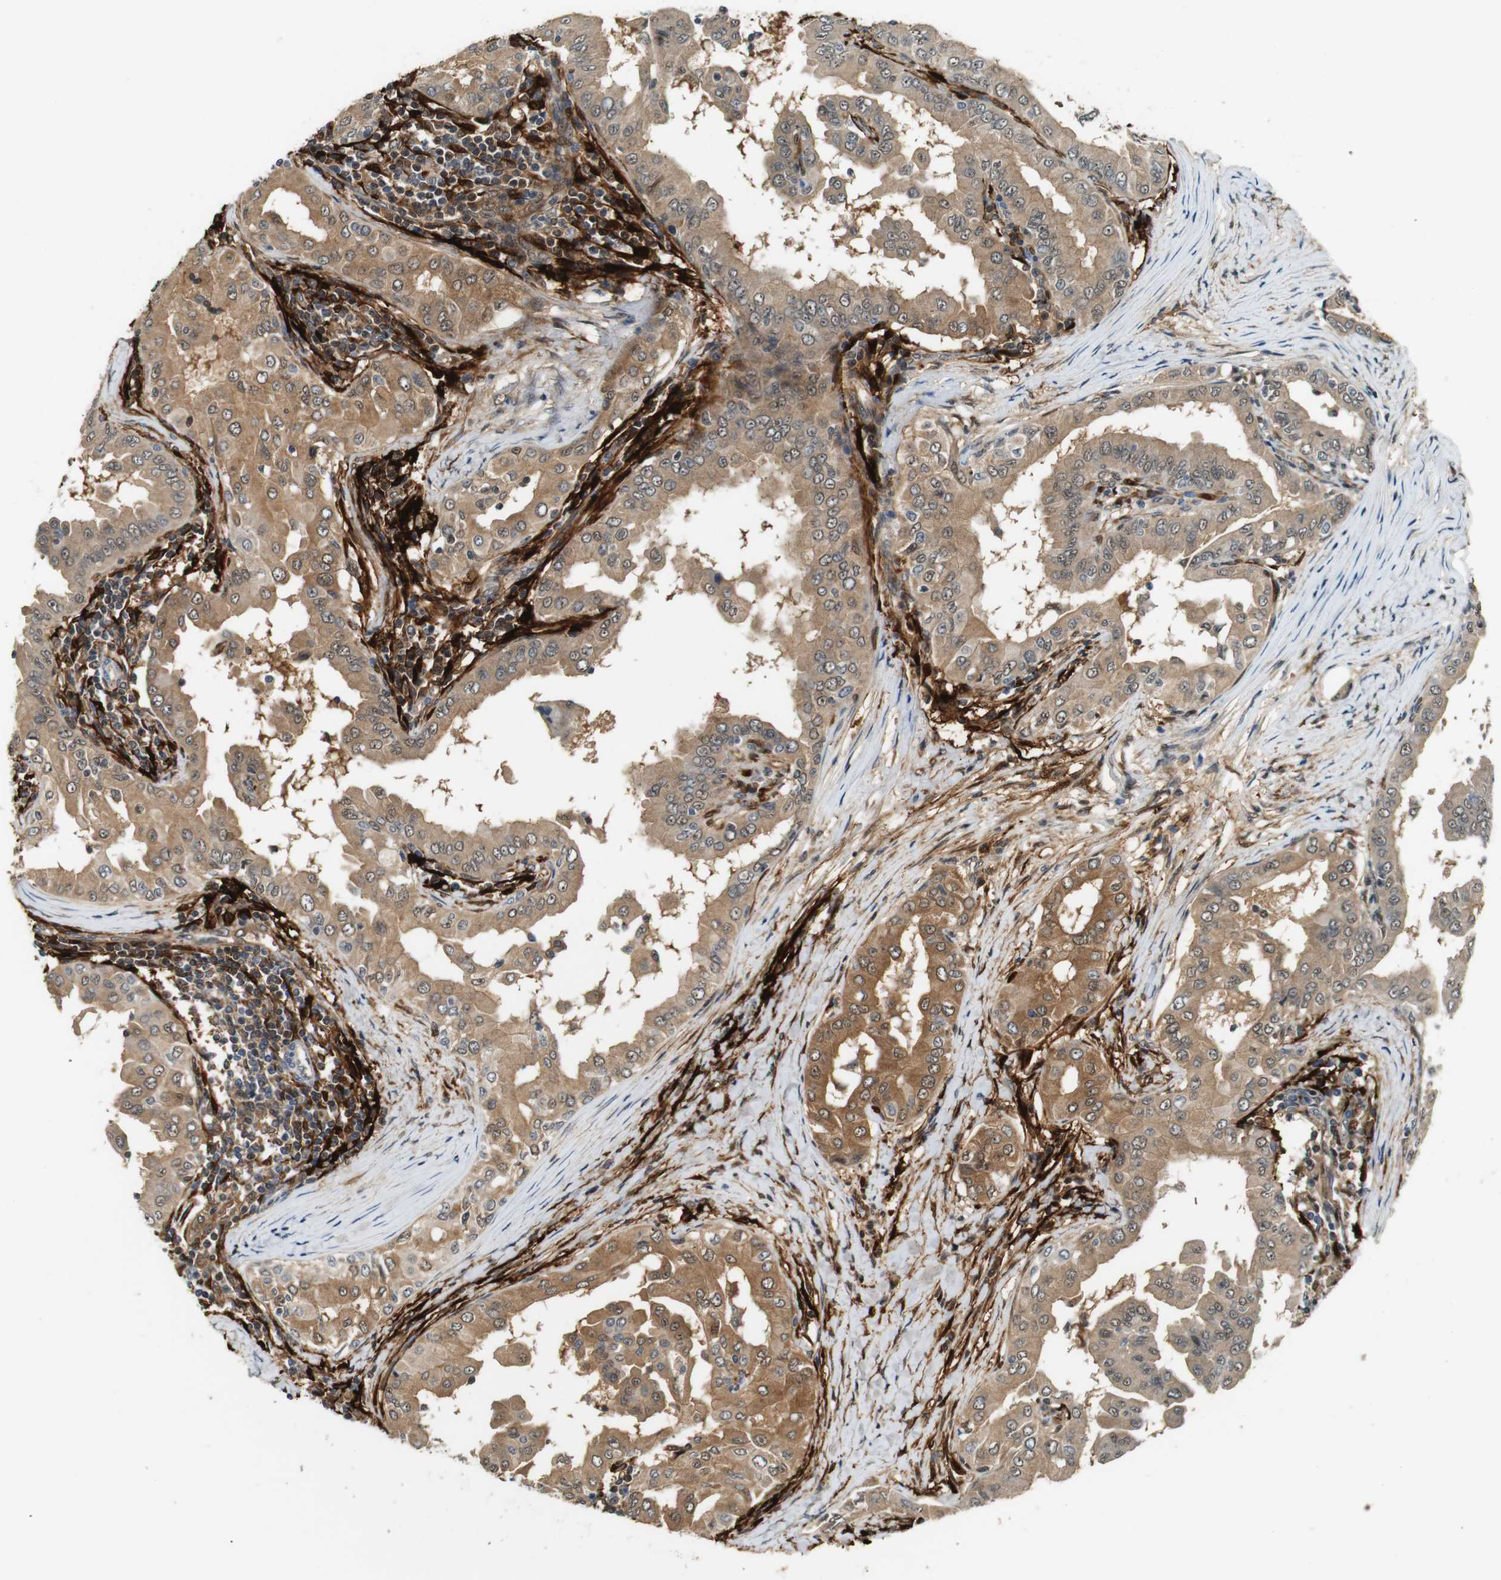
{"staining": {"intensity": "weak", "quantity": ">75%", "location": "cytoplasmic/membranous,nuclear"}, "tissue": "thyroid cancer", "cell_type": "Tumor cells", "image_type": "cancer", "snomed": [{"axis": "morphology", "description": "Papillary adenocarcinoma, NOS"}, {"axis": "topography", "description": "Thyroid gland"}], "caption": "IHC (DAB (3,3'-diaminobenzidine)) staining of thyroid papillary adenocarcinoma reveals weak cytoplasmic/membranous and nuclear protein staining in about >75% of tumor cells.", "gene": "LXN", "patient": {"sex": "male", "age": 33}}